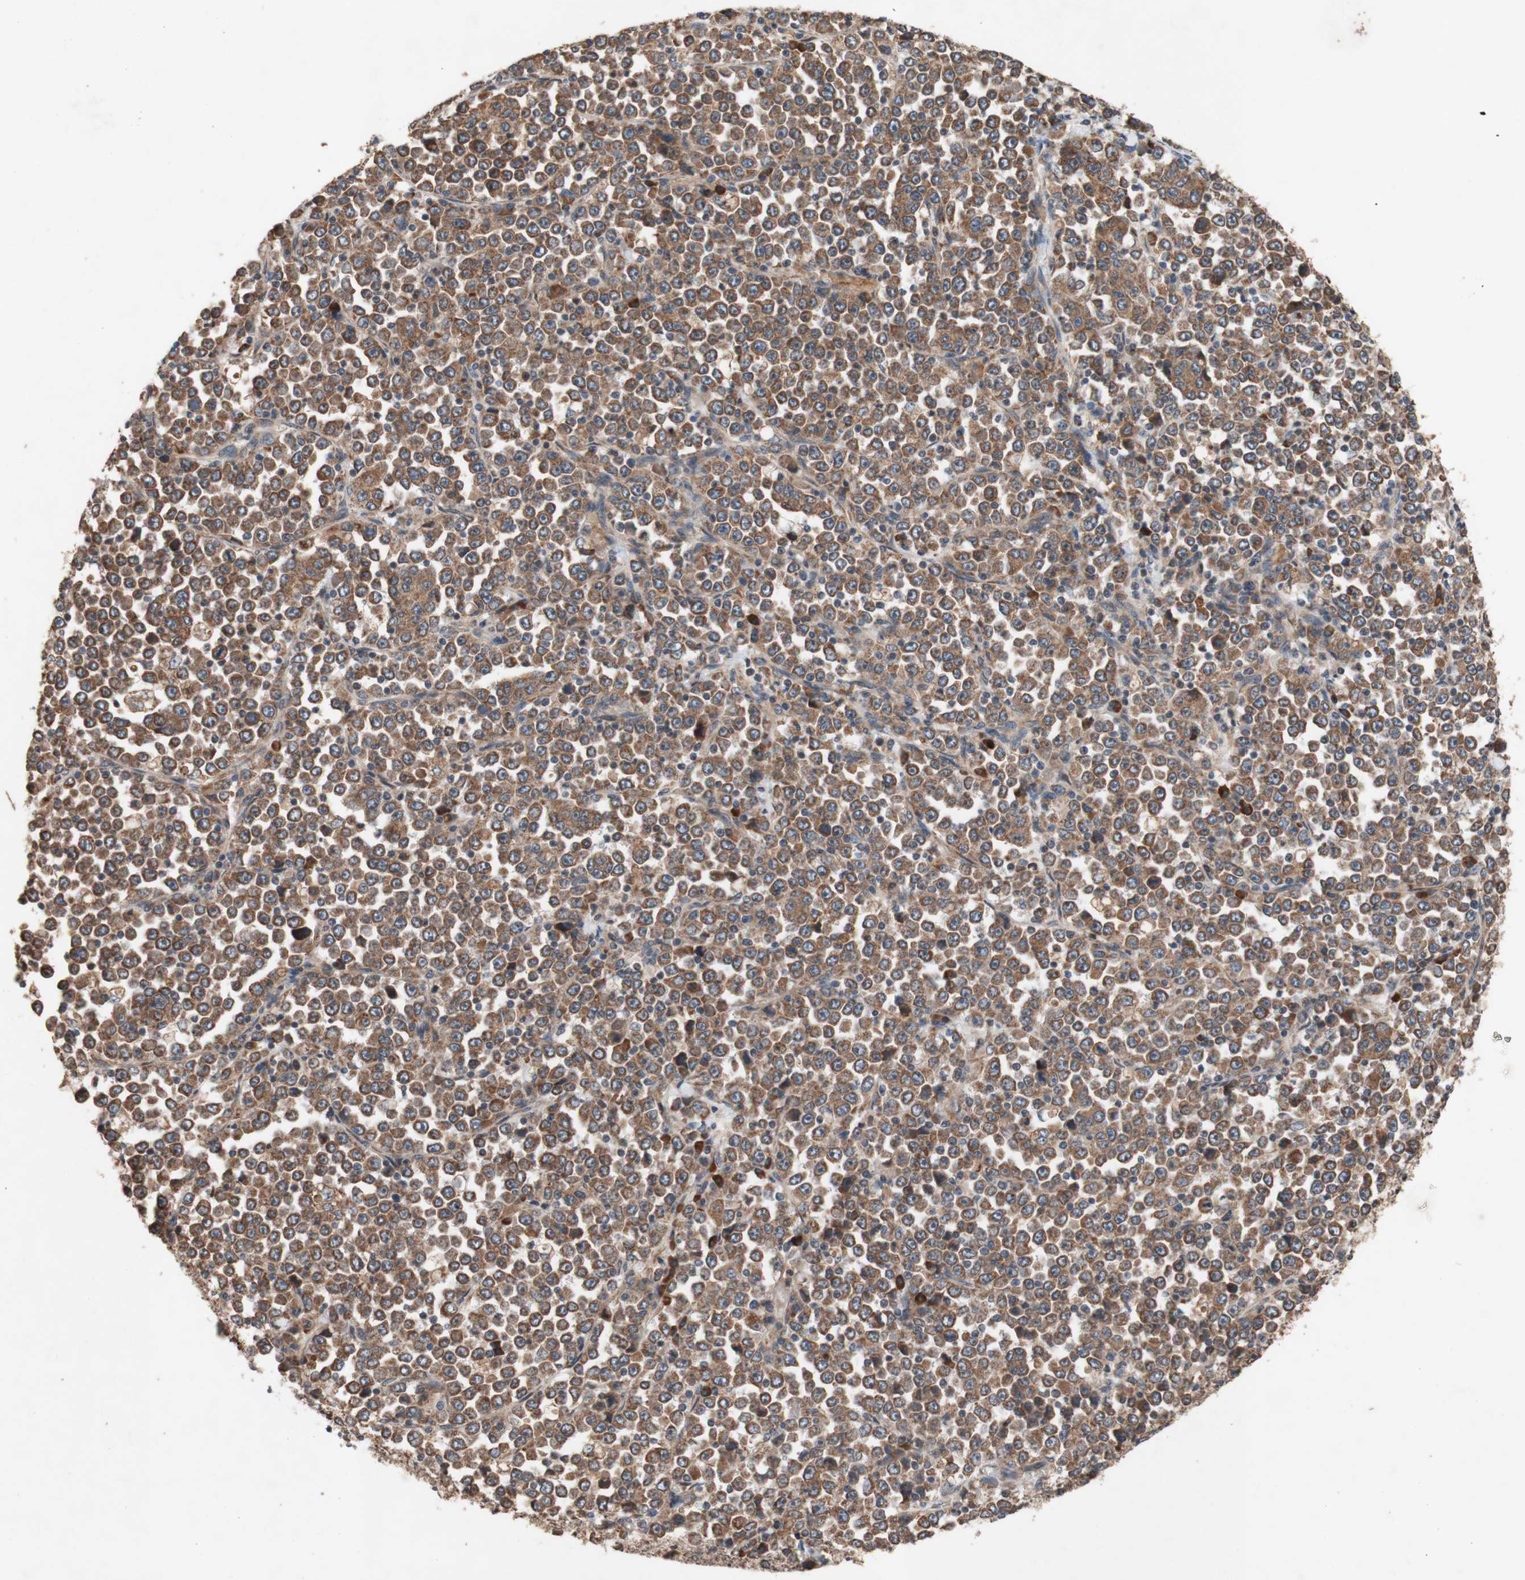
{"staining": {"intensity": "strong", "quantity": ">75%", "location": "cytoplasmic/membranous"}, "tissue": "stomach cancer", "cell_type": "Tumor cells", "image_type": "cancer", "snomed": [{"axis": "morphology", "description": "Normal tissue, NOS"}, {"axis": "morphology", "description": "Adenocarcinoma, NOS"}, {"axis": "topography", "description": "Stomach, upper"}, {"axis": "topography", "description": "Stomach"}], "caption": "About >75% of tumor cells in human stomach adenocarcinoma display strong cytoplasmic/membranous protein staining as visualized by brown immunohistochemical staining.", "gene": "DDOST", "patient": {"sex": "male", "age": 59}}